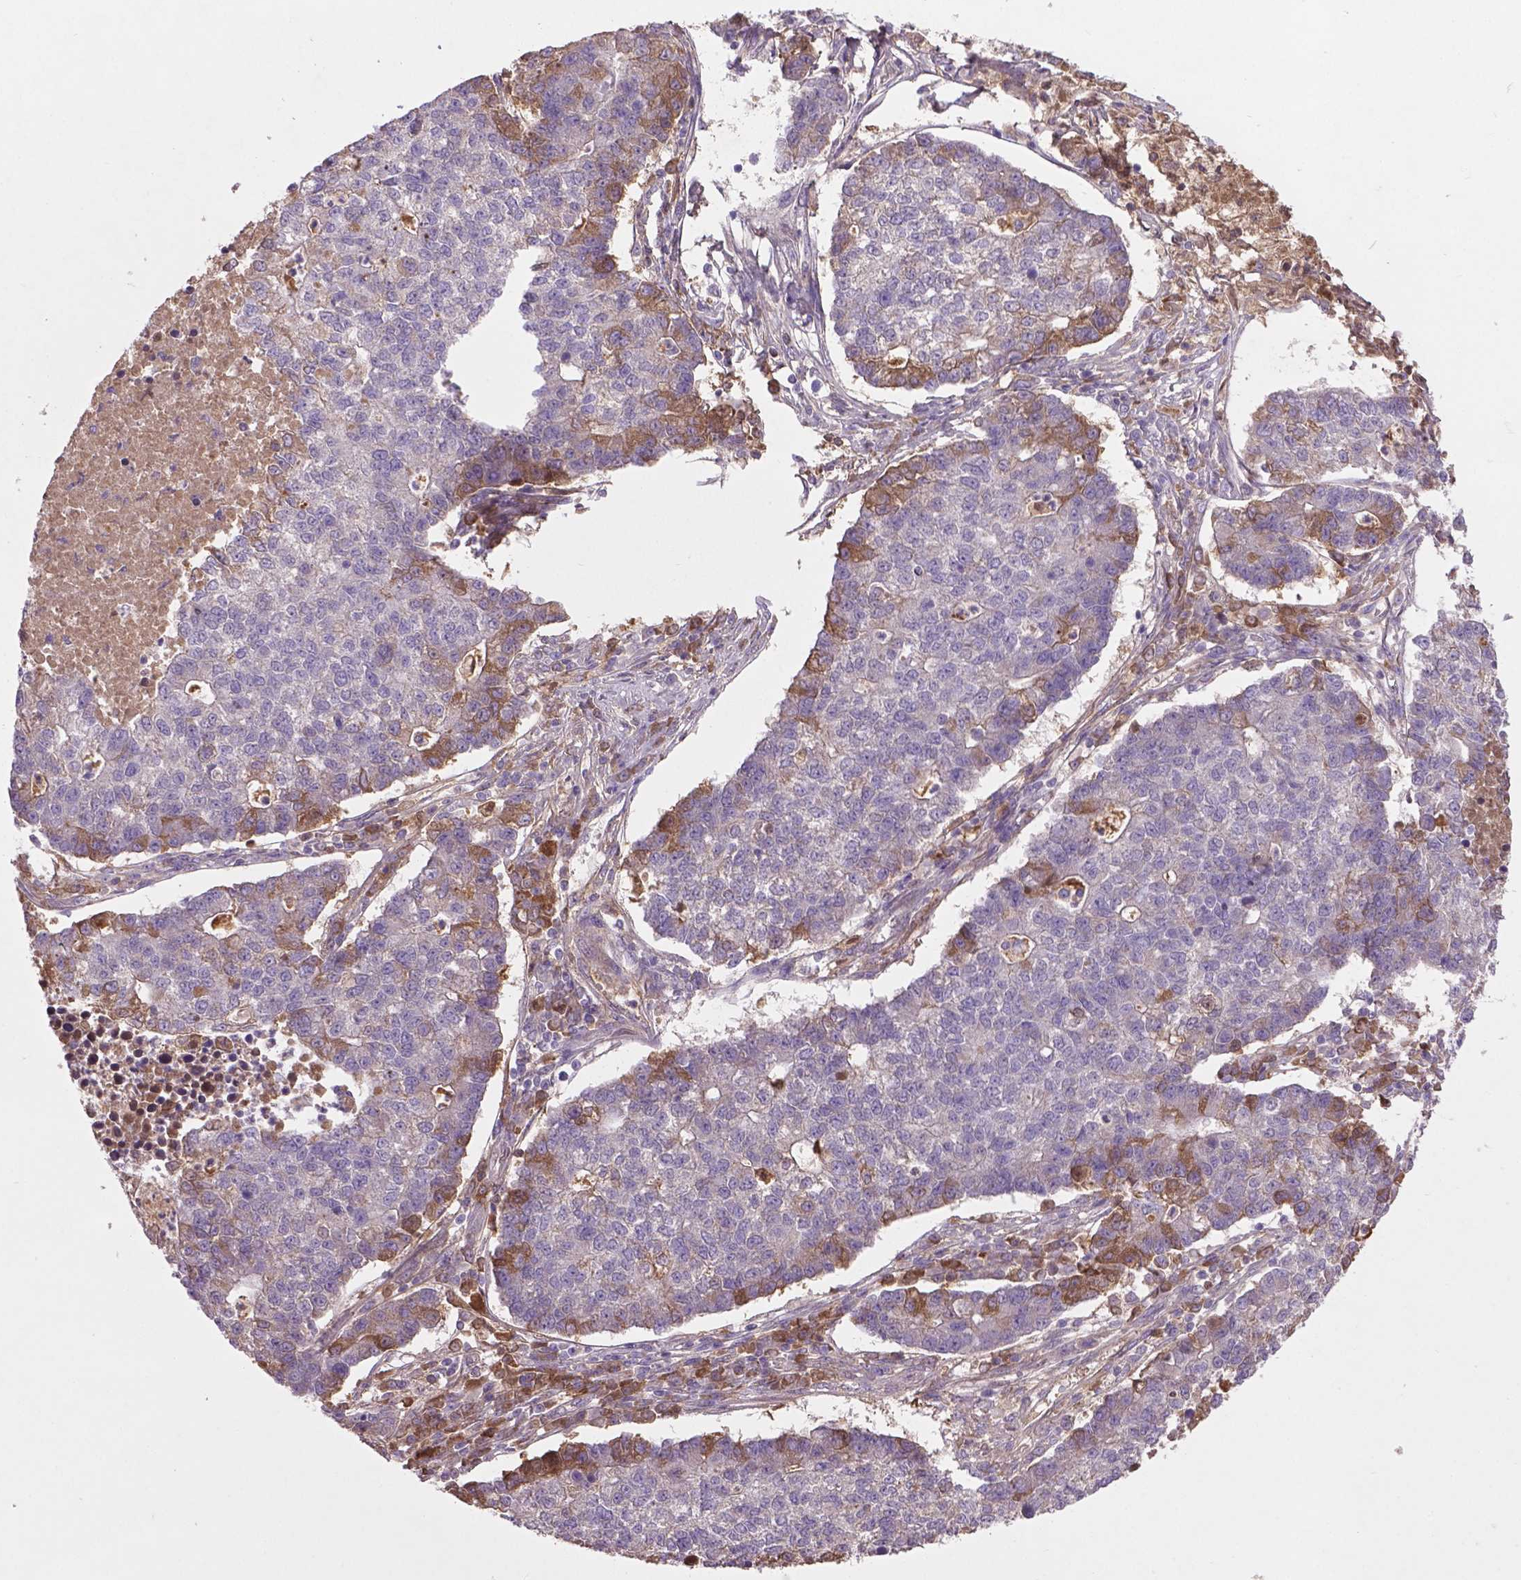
{"staining": {"intensity": "moderate", "quantity": "<25%", "location": "cytoplasmic/membranous,nuclear"}, "tissue": "lung cancer", "cell_type": "Tumor cells", "image_type": "cancer", "snomed": [{"axis": "morphology", "description": "Adenocarcinoma, NOS"}, {"axis": "topography", "description": "Lung"}], "caption": "High-power microscopy captured an immunohistochemistry (IHC) photomicrograph of adenocarcinoma (lung), revealing moderate cytoplasmic/membranous and nuclear positivity in about <25% of tumor cells. (Brightfield microscopy of DAB IHC at high magnification).", "gene": "SOX17", "patient": {"sex": "male", "age": 57}}